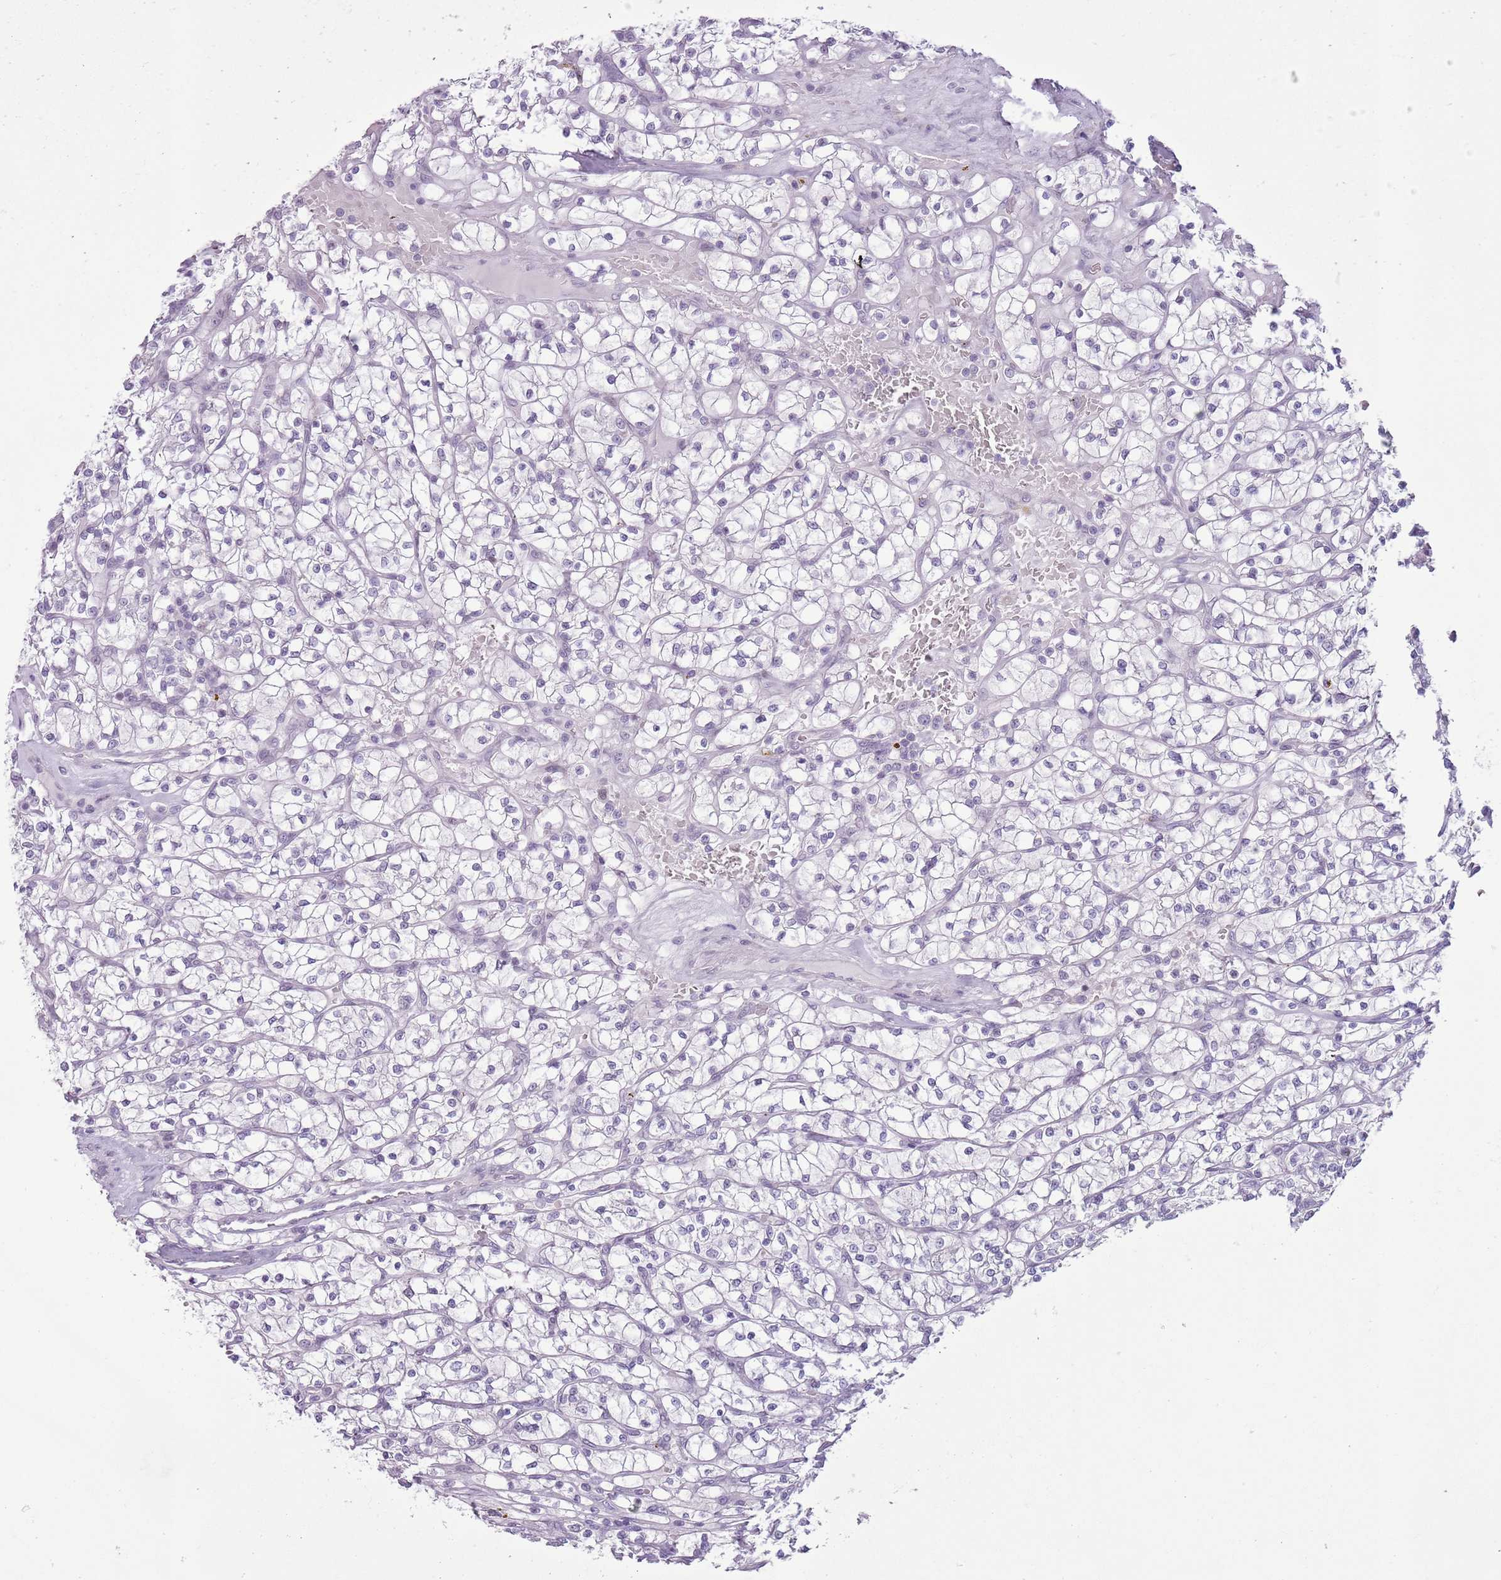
{"staining": {"intensity": "negative", "quantity": "none", "location": "none"}, "tissue": "renal cancer", "cell_type": "Tumor cells", "image_type": "cancer", "snomed": [{"axis": "morphology", "description": "Adenocarcinoma, NOS"}, {"axis": "topography", "description": "Kidney"}], "caption": "This is an immunohistochemistry (IHC) histopathology image of human renal cancer. There is no expression in tumor cells.", "gene": "RPL3L", "patient": {"sex": "female", "age": 64}}